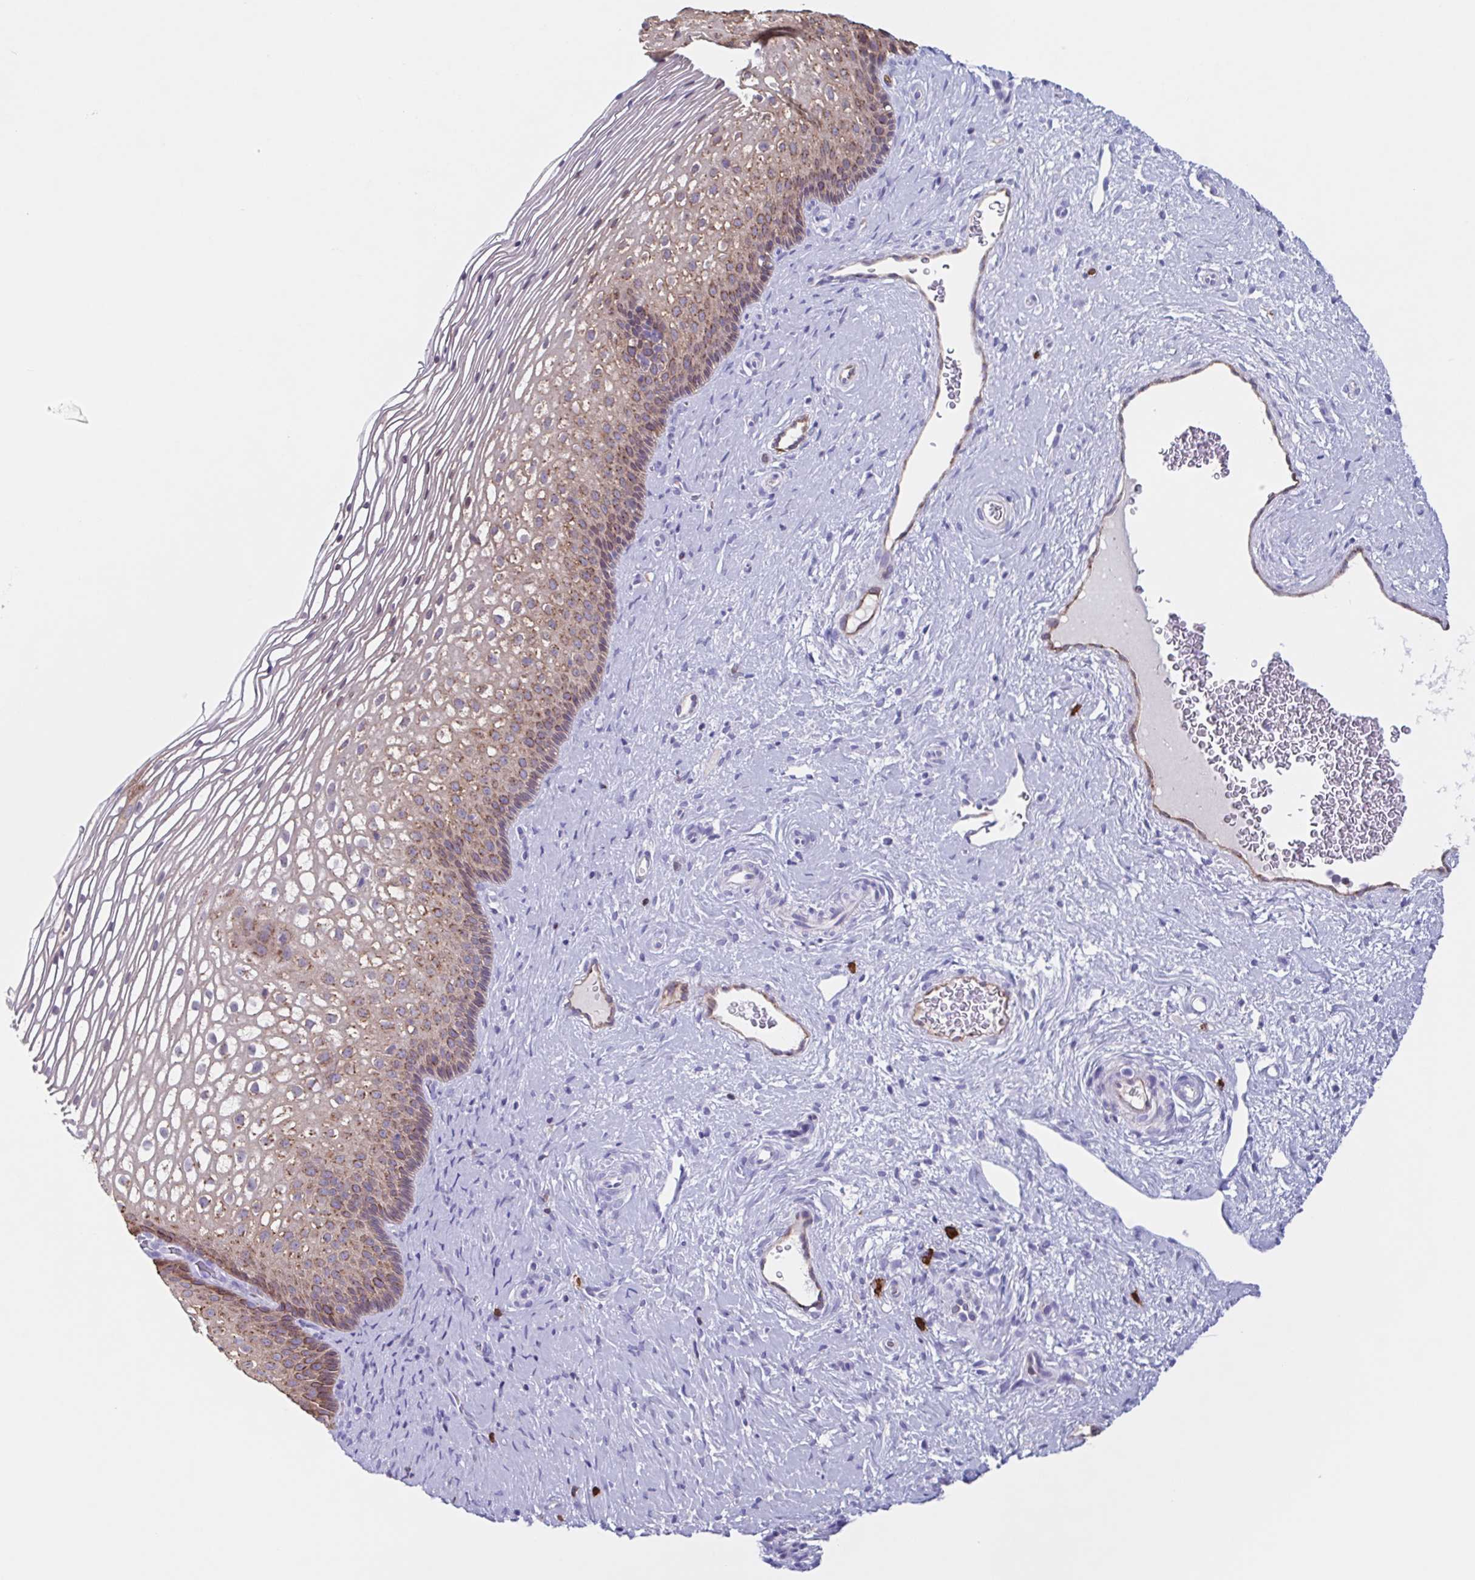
{"staining": {"intensity": "weak", "quantity": ">75%", "location": "cytoplasmic/membranous"}, "tissue": "cervix", "cell_type": "Glandular cells", "image_type": "normal", "snomed": [{"axis": "morphology", "description": "Normal tissue, NOS"}, {"axis": "topography", "description": "Cervix"}], "caption": "High-power microscopy captured an immunohistochemistry (IHC) image of unremarkable cervix, revealing weak cytoplasmic/membranous positivity in approximately >75% of glandular cells.", "gene": "TPD52", "patient": {"sex": "female", "age": 34}}